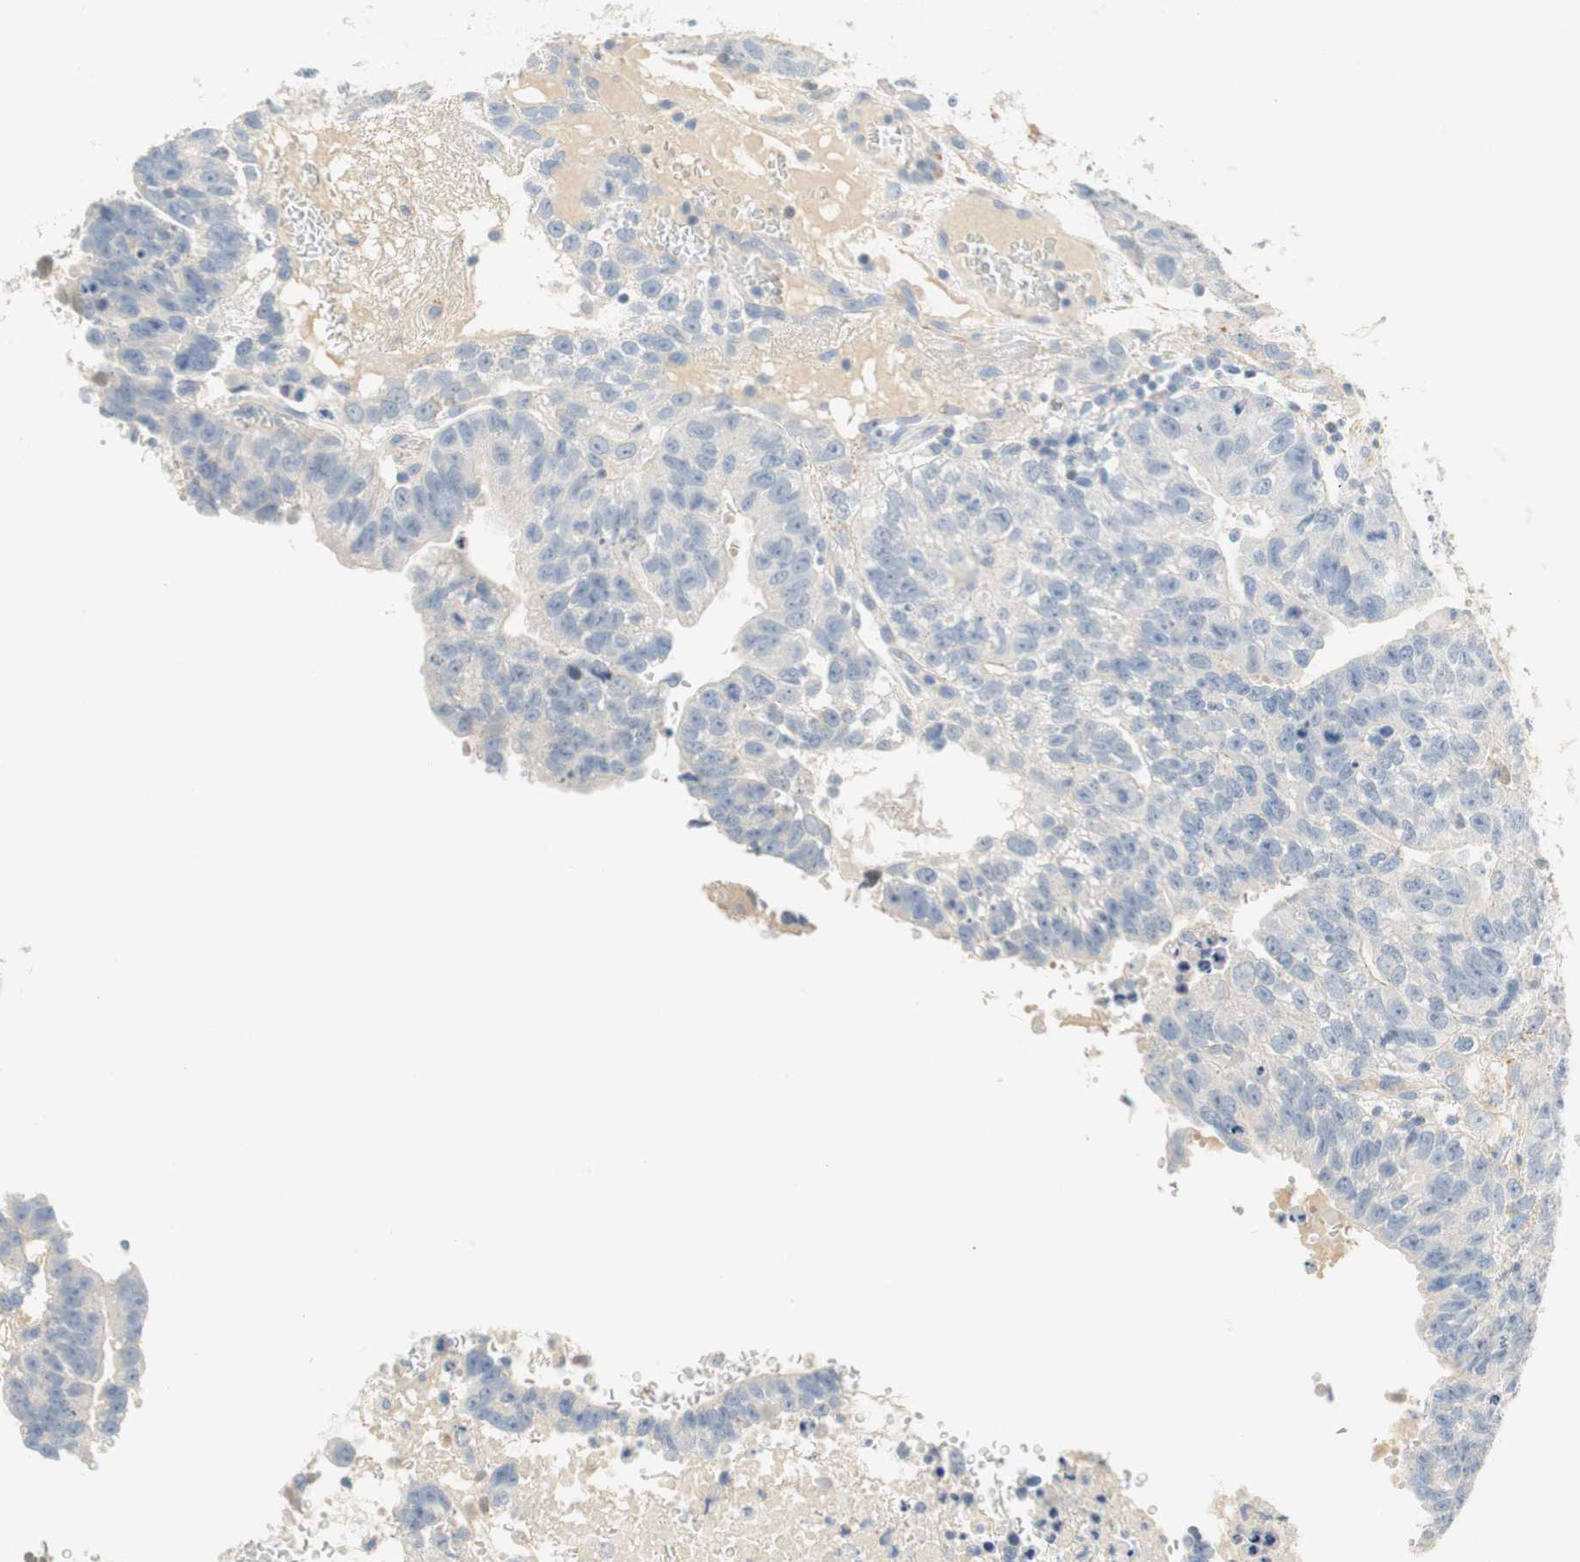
{"staining": {"intensity": "negative", "quantity": "none", "location": "none"}, "tissue": "testis cancer", "cell_type": "Tumor cells", "image_type": "cancer", "snomed": [{"axis": "morphology", "description": "Seminoma, NOS"}, {"axis": "morphology", "description": "Carcinoma, Embryonal, NOS"}, {"axis": "topography", "description": "Testis"}], "caption": "High power microscopy micrograph of an immunohistochemistry micrograph of testis cancer, revealing no significant positivity in tumor cells.", "gene": "CCM2L", "patient": {"sex": "male", "age": 52}}